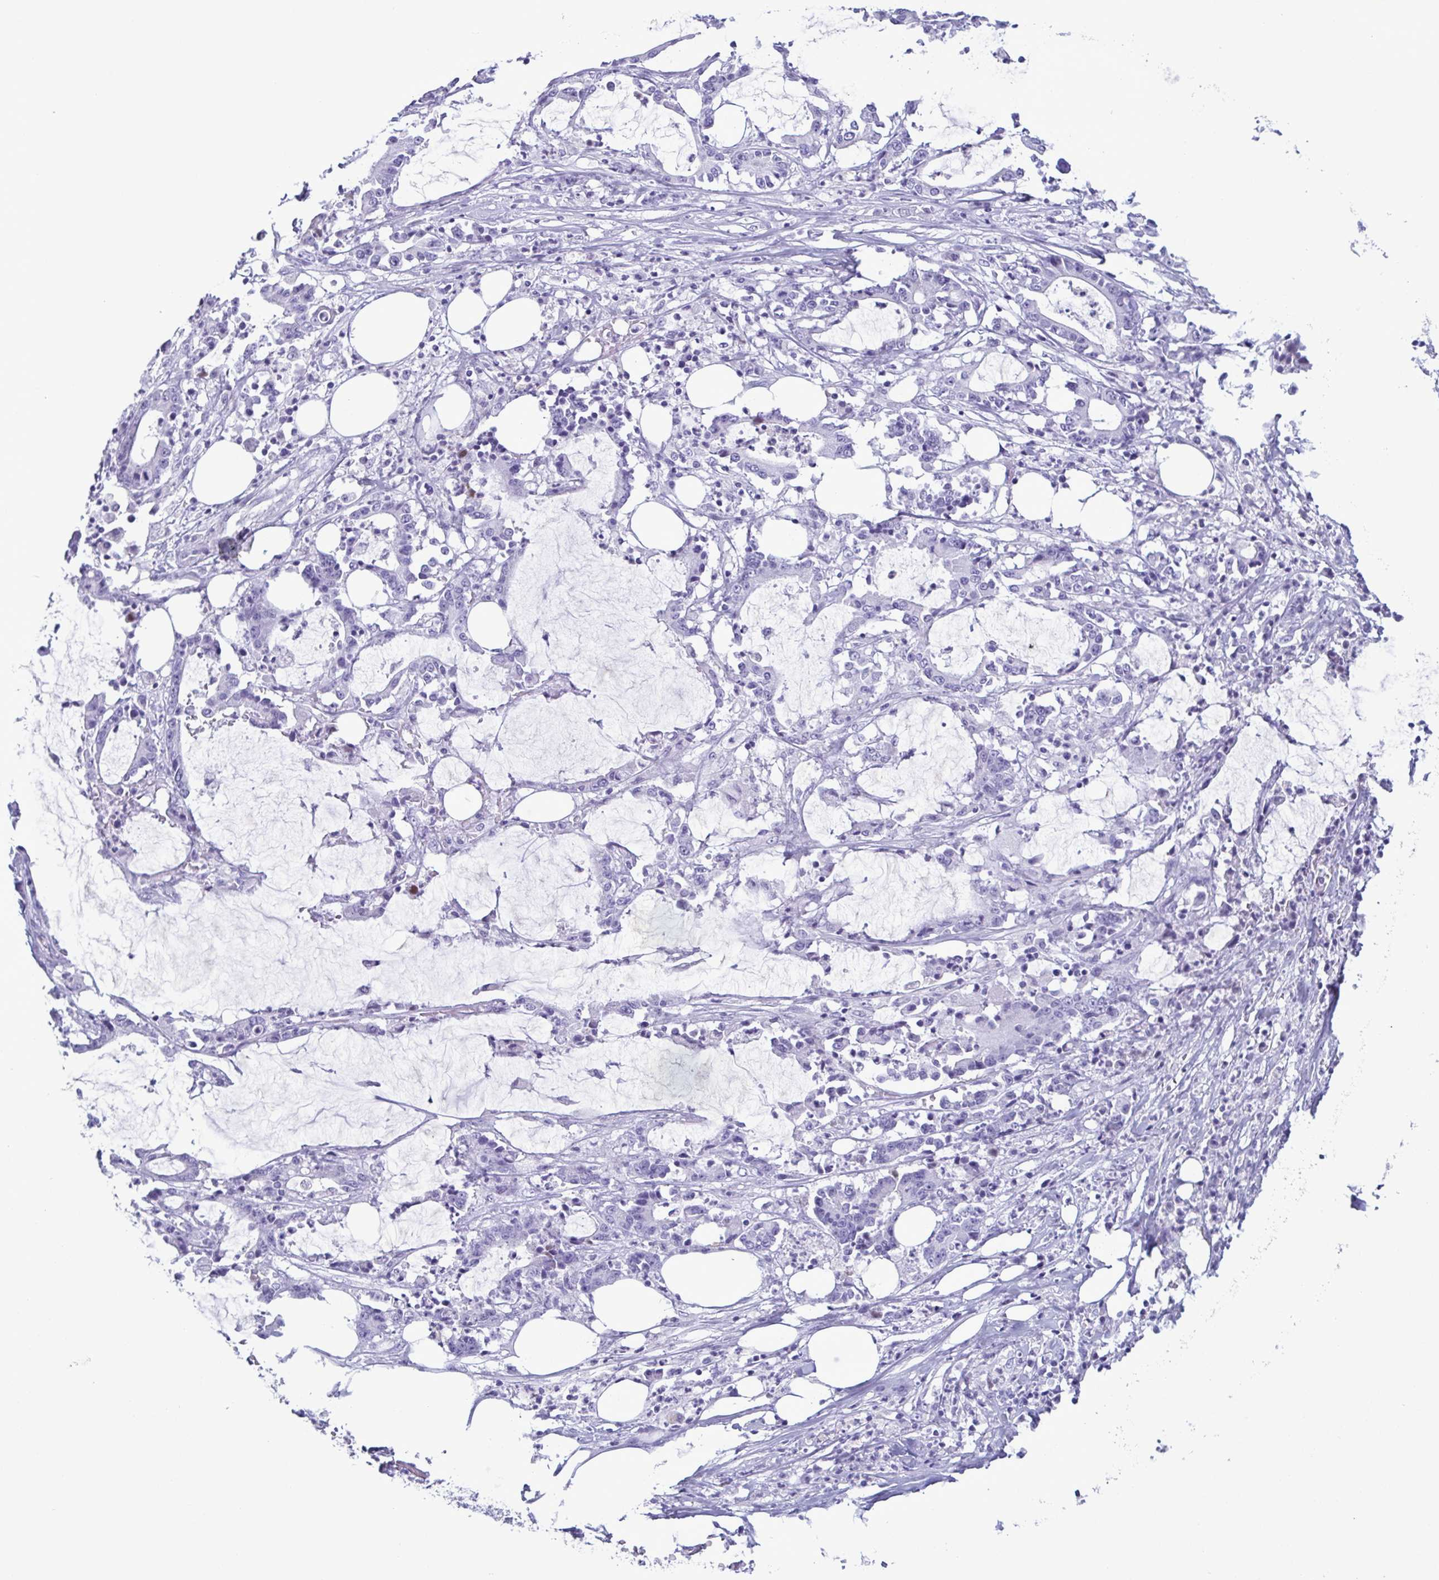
{"staining": {"intensity": "negative", "quantity": "none", "location": "none"}, "tissue": "stomach cancer", "cell_type": "Tumor cells", "image_type": "cancer", "snomed": [{"axis": "morphology", "description": "Adenocarcinoma, NOS"}, {"axis": "topography", "description": "Stomach, upper"}], "caption": "Immunohistochemistry micrograph of human stomach adenocarcinoma stained for a protein (brown), which exhibits no staining in tumor cells.", "gene": "LTF", "patient": {"sex": "male", "age": 68}}